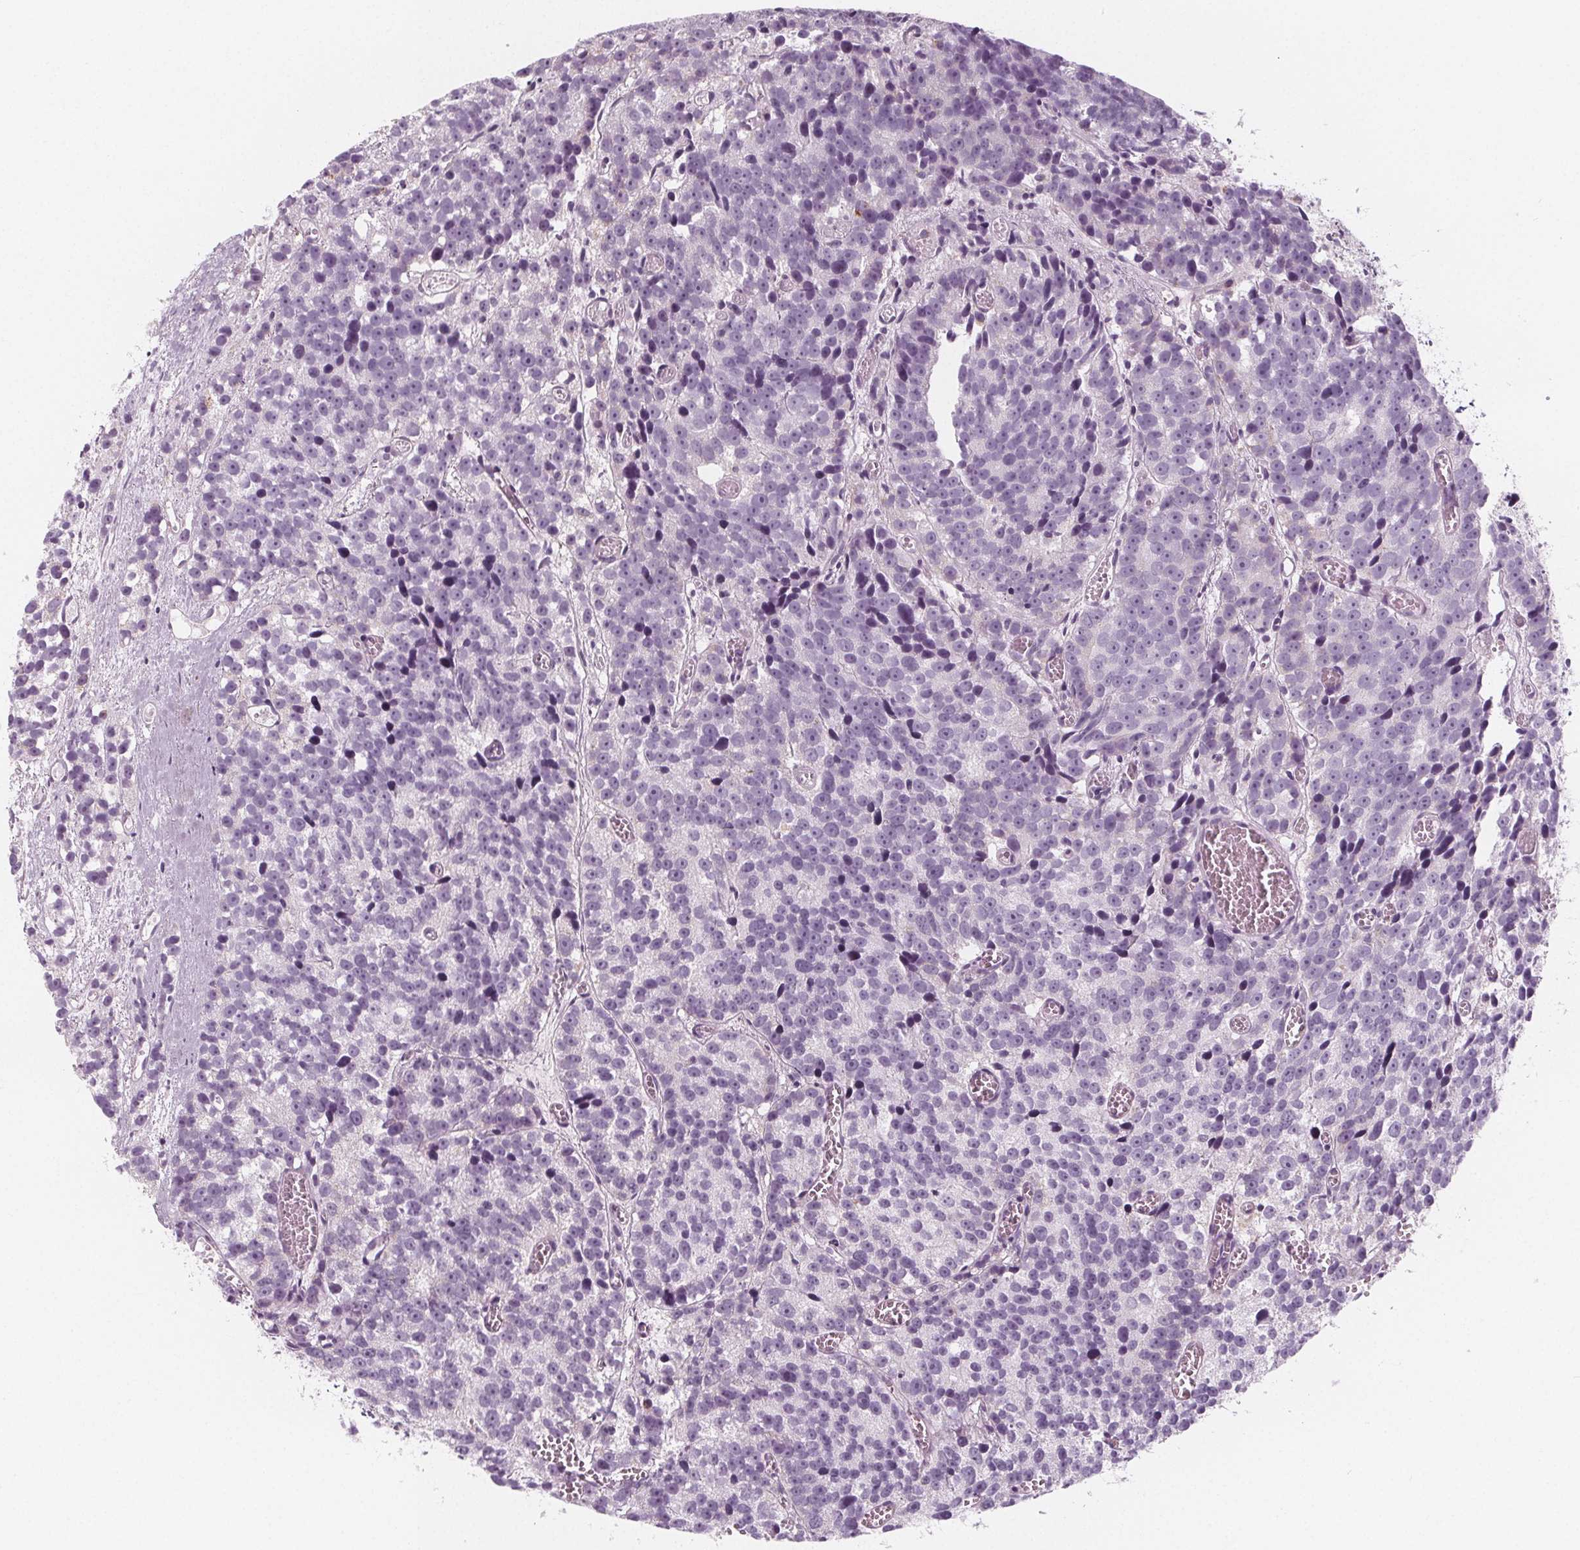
{"staining": {"intensity": "negative", "quantity": "none", "location": "none"}, "tissue": "prostate cancer", "cell_type": "Tumor cells", "image_type": "cancer", "snomed": [{"axis": "morphology", "description": "Adenocarcinoma, High grade"}, {"axis": "topography", "description": "Prostate"}], "caption": "Tumor cells show no significant protein expression in prostate cancer.", "gene": "IL17C", "patient": {"sex": "male", "age": 77}}